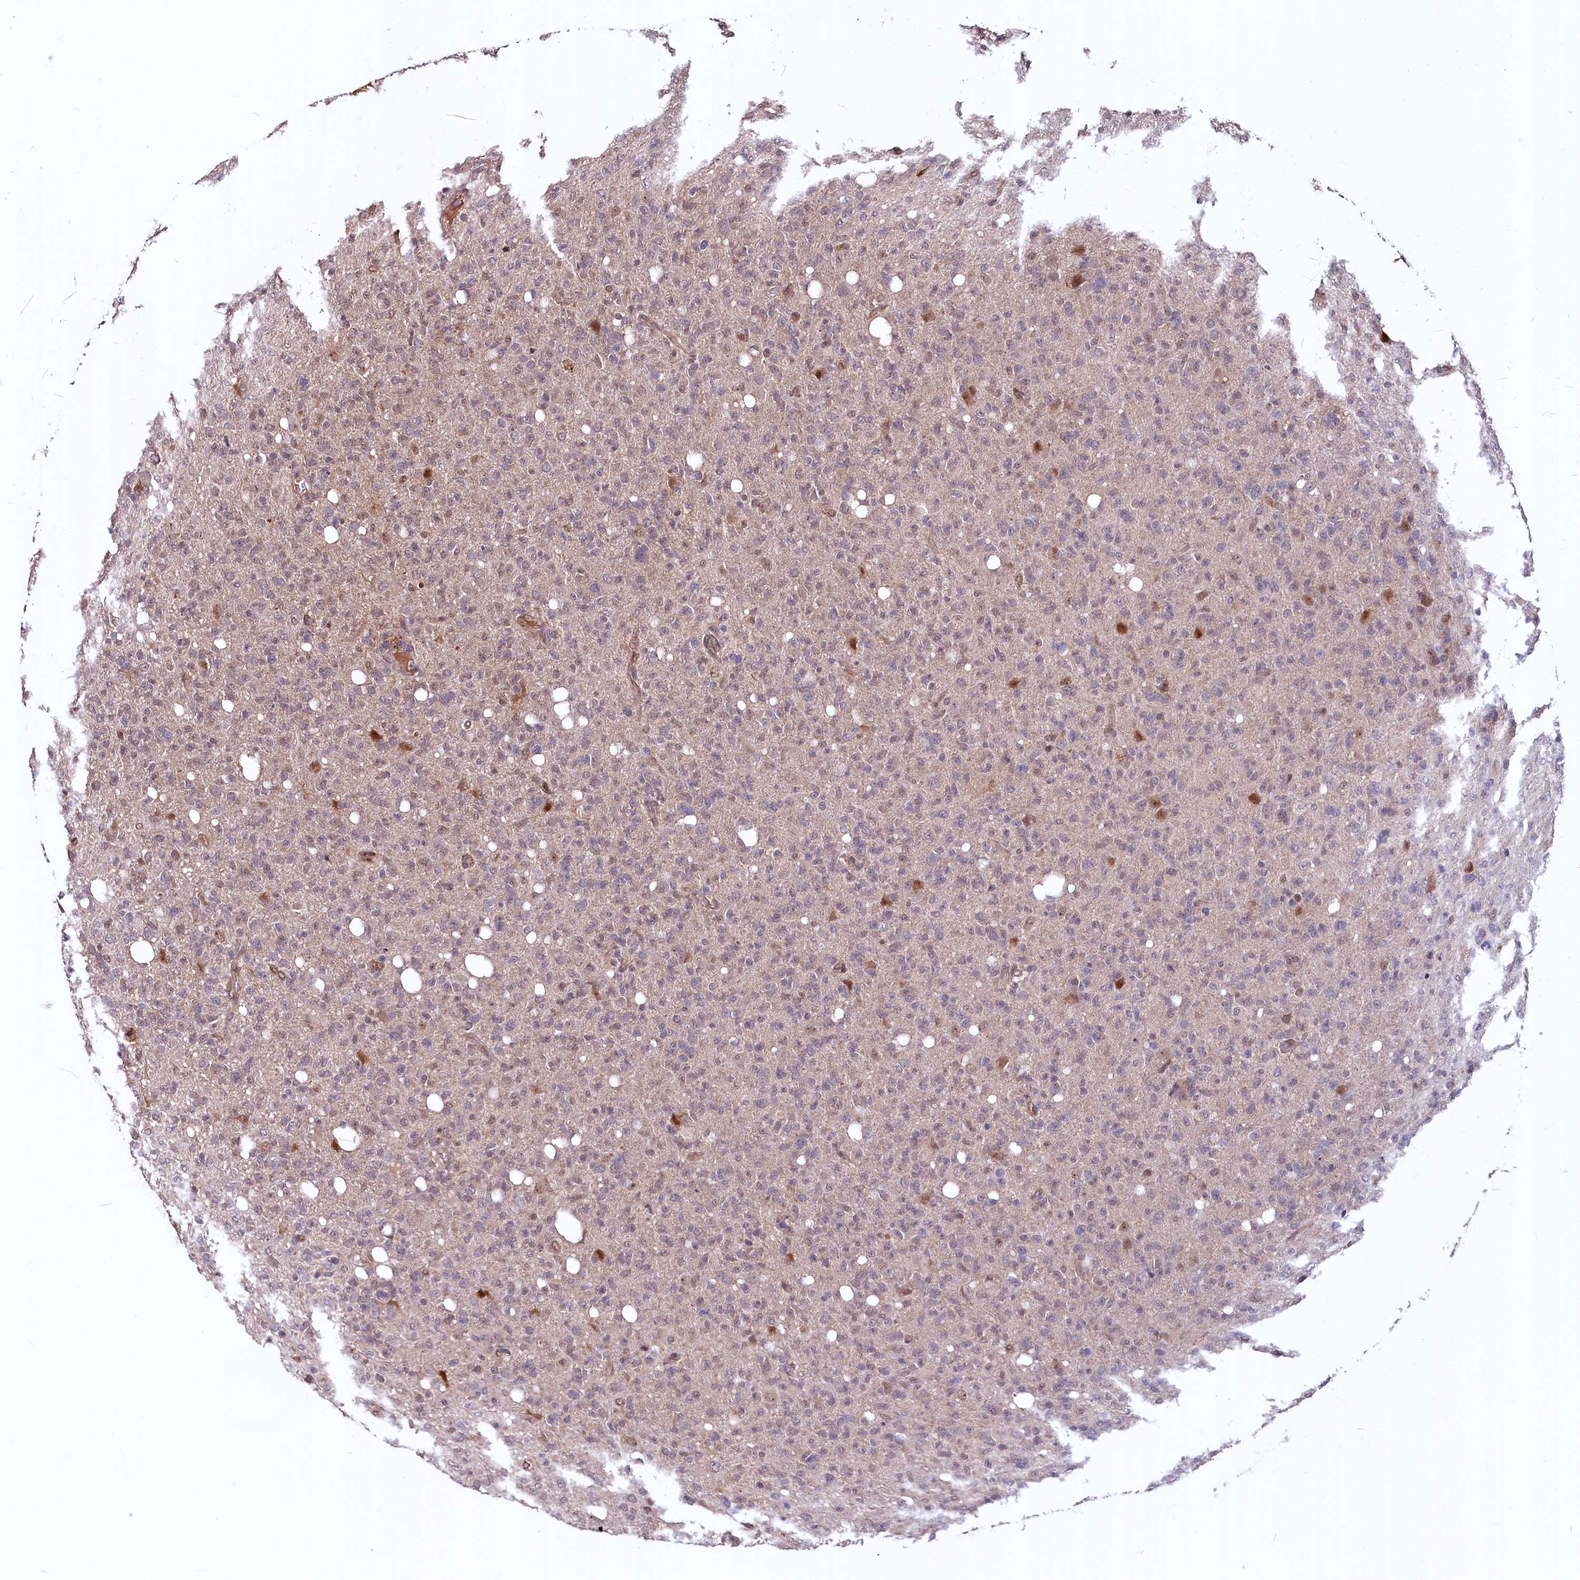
{"staining": {"intensity": "negative", "quantity": "none", "location": "none"}, "tissue": "glioma", "cell_type": "Tumor cells", "image_type": "cancer", "snomed": [{"axis": "morphology", "description": "Glioma, malignant, High grade"}, {"axis": "topography", "description": "Brain"}], "caption": "An image of malignant glioma (high-grade) stained for a protein reveals no brown staining in tumor cells. Brightfield microscopy of immunohistochemistry stained with DAB (brown) and hematoxylin (blue), captured at high magnification.", "gene": "N4BP2L1", "patient": {"sex": "female", "age": 57}}